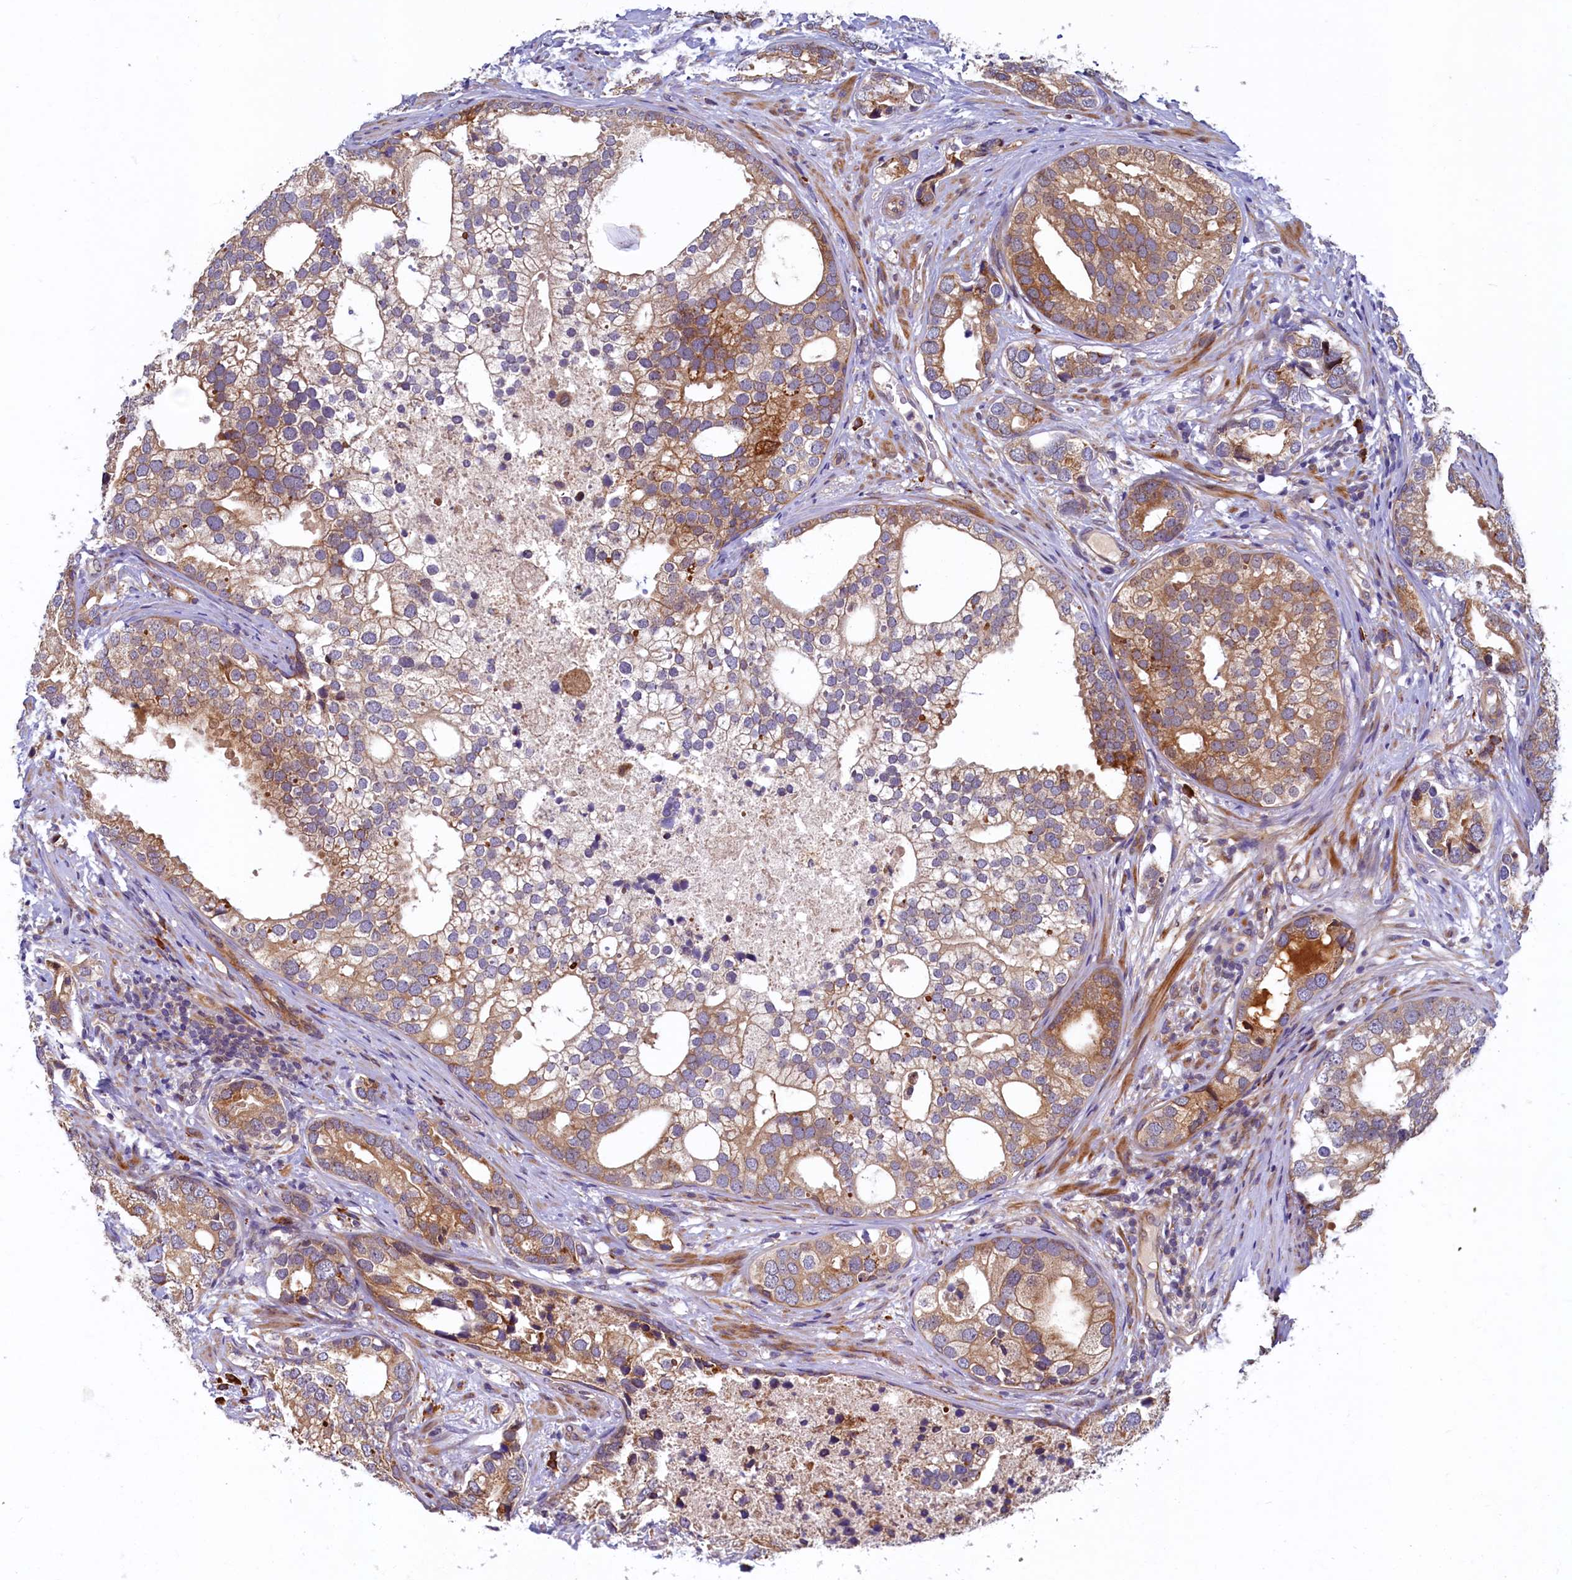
{"staining": {"intensity": "moderate", "quantity": ">75%", "location": "cytoplasmic/membranous"}, "tissue": "prostate cancer", "cell_type": "Tumor cells", "image_type": "cancer", "snomed": [{"axis": "morphology", "description": "Adenocarcinoma, High grade"}, {"axis": "topography", "description": "Prostate"}], "caption": "Prostate cancer stained with immunohistochemistry displays moderate cytoplasmic/membranous staining in approximately >75% of tumor cells. Immunohistochemistry (ihc) stains the protein in brown and the nuclei are stained blue.", "gene": "SLC16A14", "patient": {"sex": "male", "age": 75}}